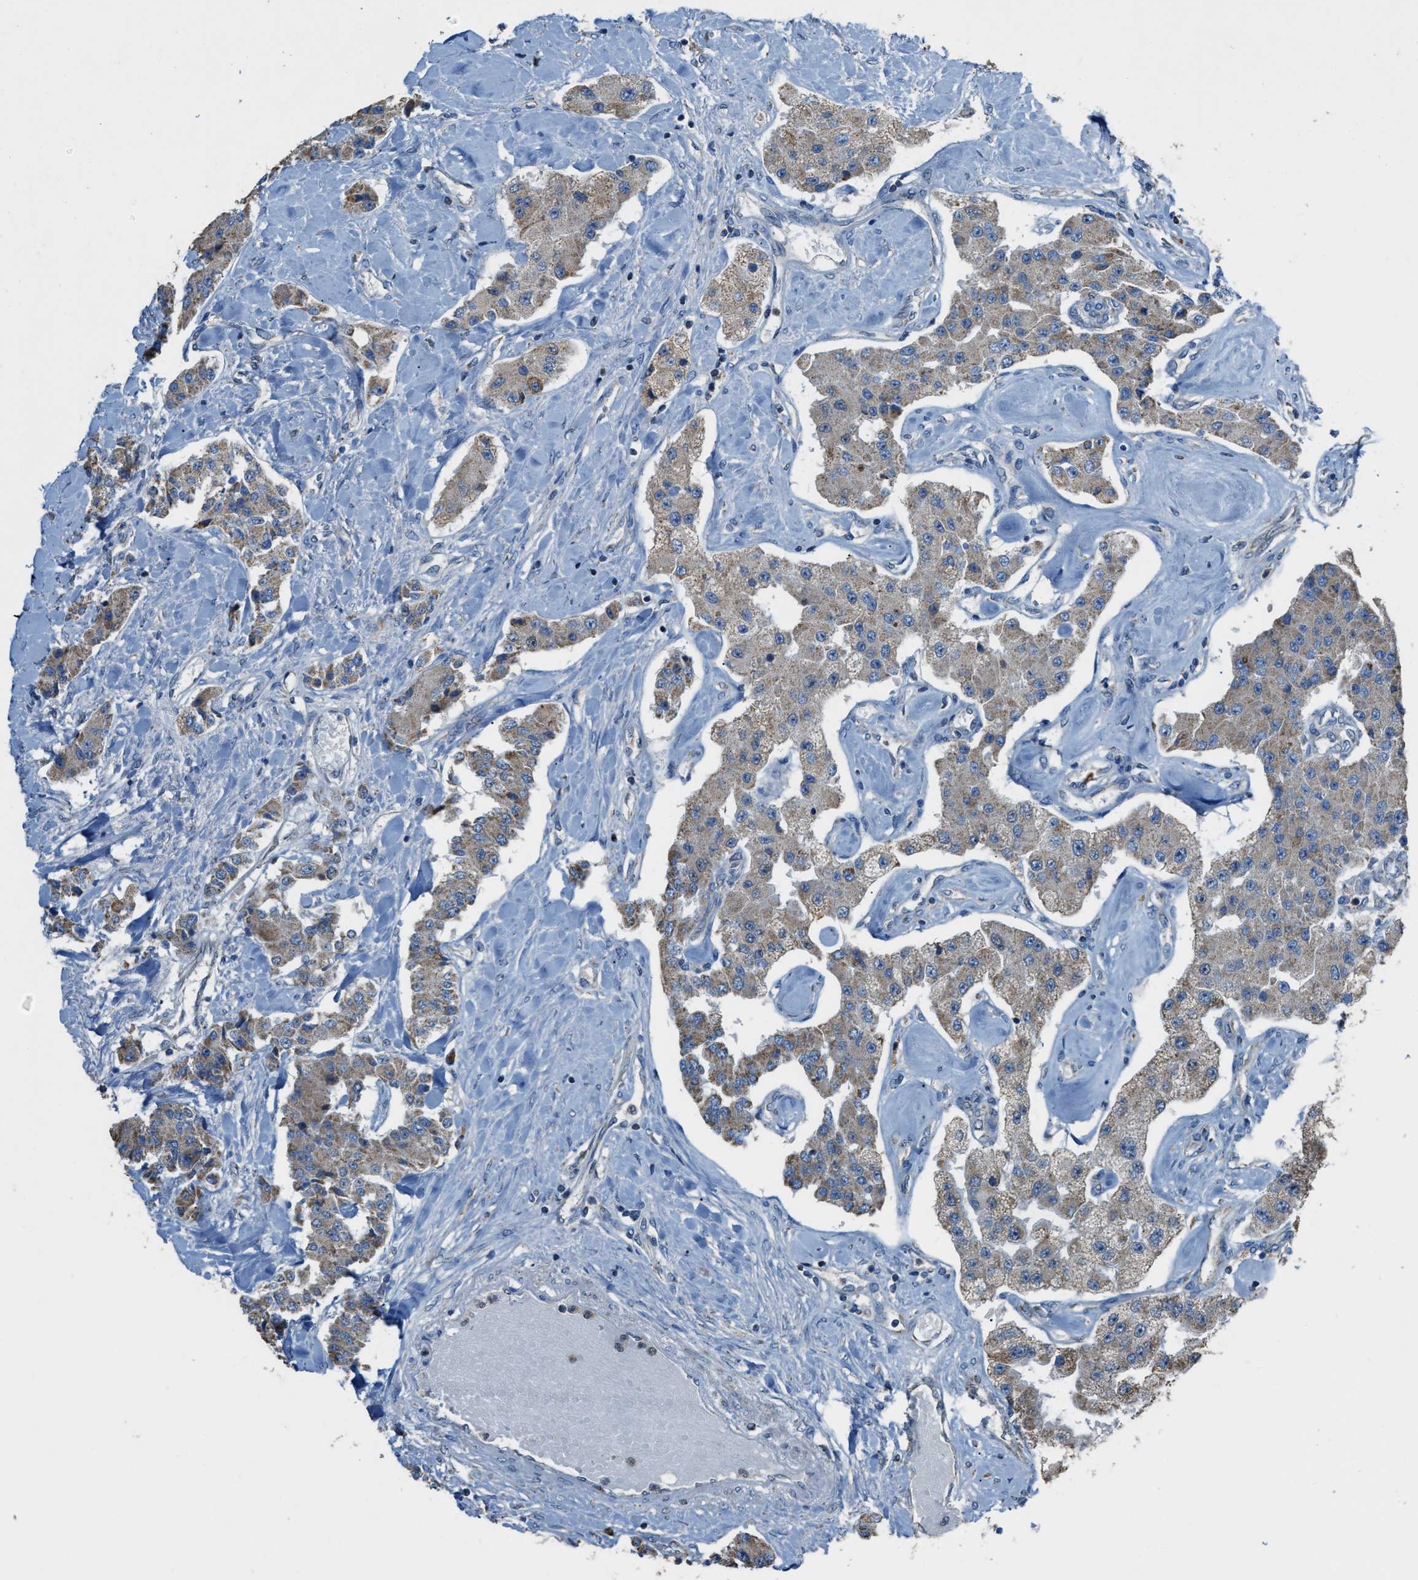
{"staining": {"intensity": "moderate", "quantity": ">75%", "location": "cytoplasmic/membranous"}, "tissue": "carcinoid", "cell_type": "Tumor cells", "image_type": "cancer", "snomed": [{"axis": "morphology", "description": "Carcinoid, malignant, NOS"}, {"axis": "topography", "description": "Pancreas"}], "caption": "Immunohistochemical staining of human malignant carcinoid exhibits moderate cytoplasmic/membranous protein staining in approximately >75% of tumor cells.", "gene": "SLC25A11", "patient": {"sex": "male", "age": 41}}